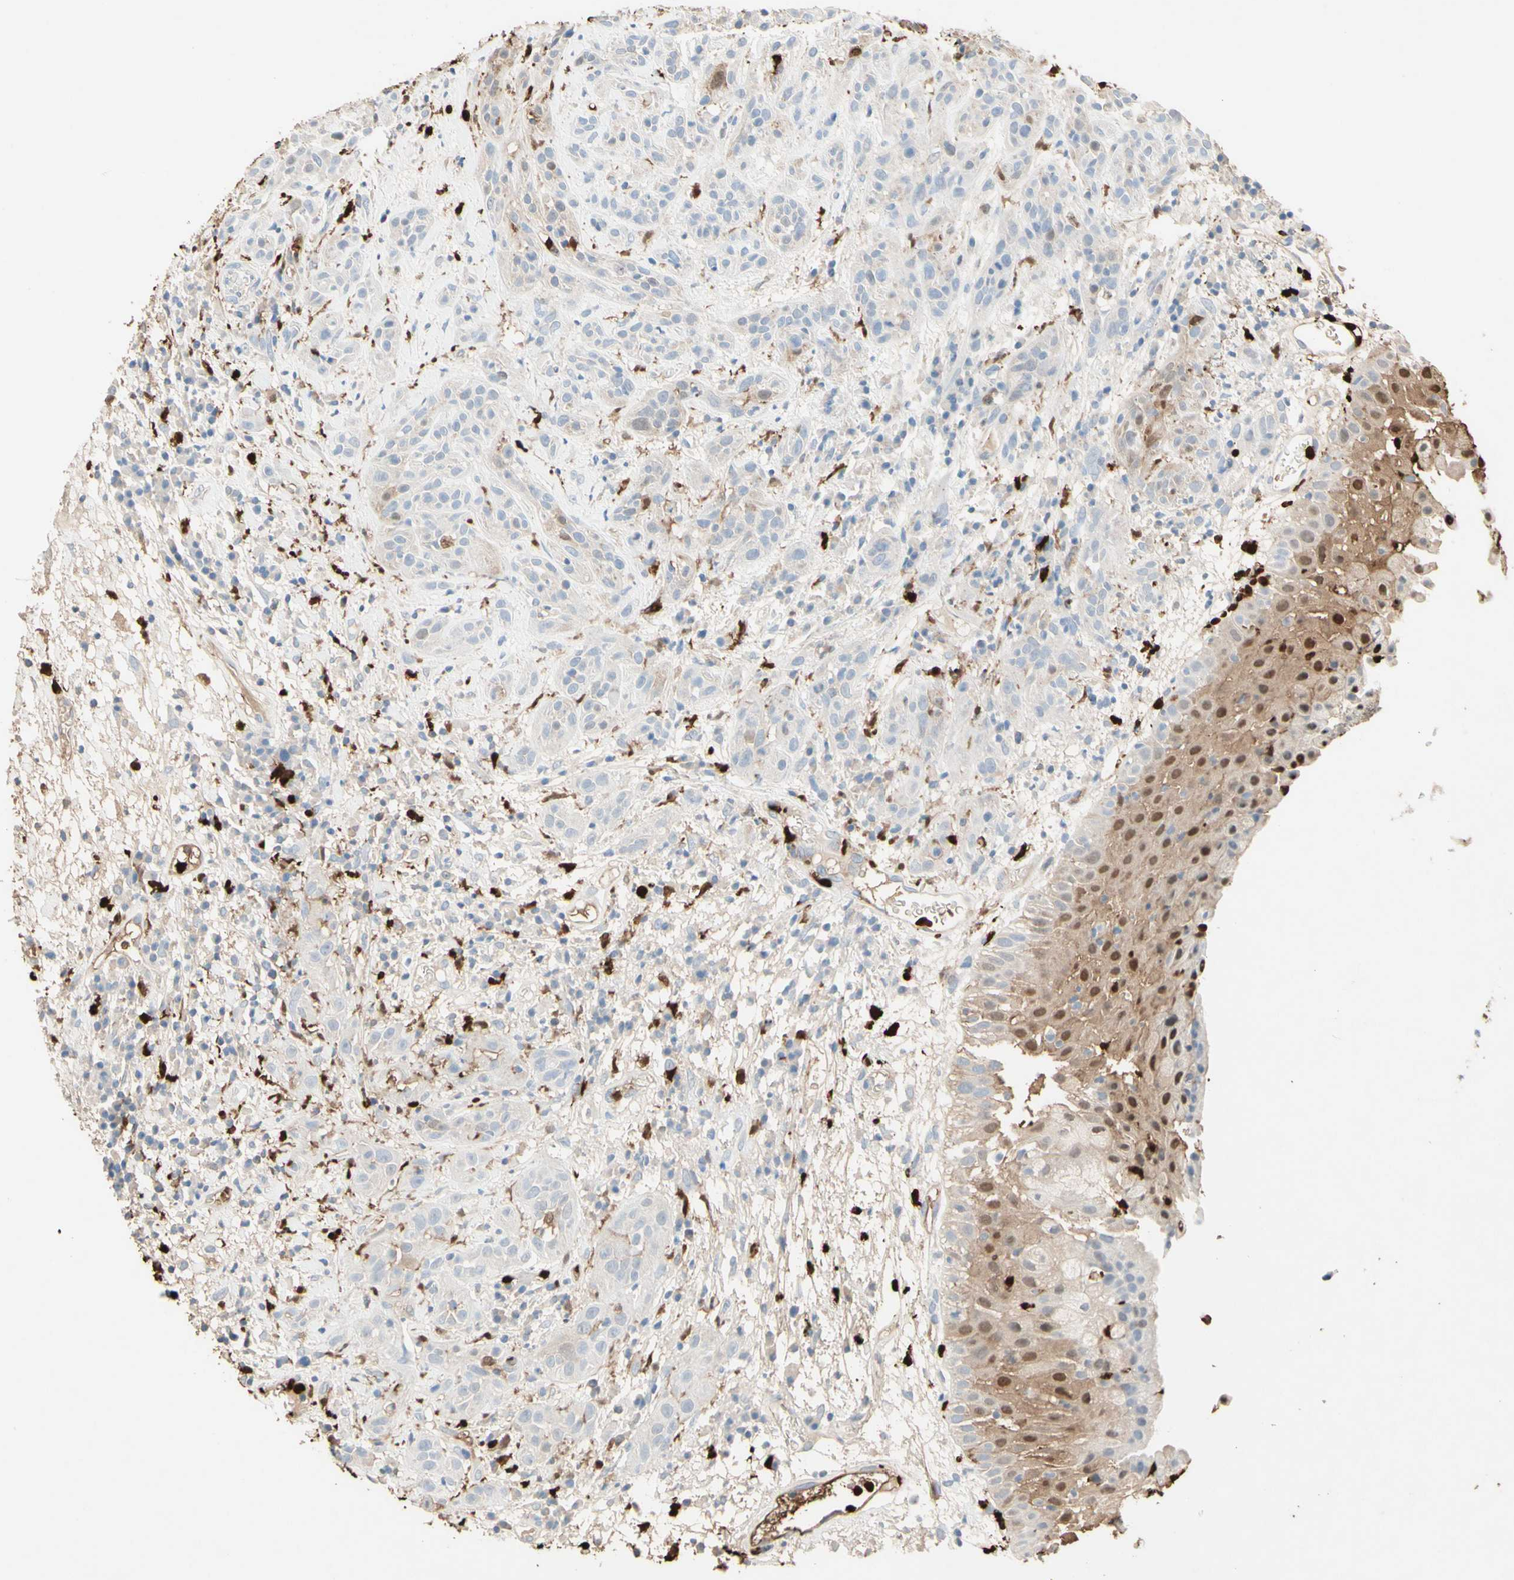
{"staining": {"intensity": "weak", "quantity": "25%-75%", "location": "cytoplasmic/membranous"}, "tissue": "head and neck cancer", "cell_type": "Tumor cells", "image_type": "cancer", "snomed": [{"axis": "morphology", "description": "Squamous cell carcinoma, NOS"}, {"axis": "topography", "description": "Head-Neck"}], "caption": "An IHC histopathology image of tumor tissue is shown. Protein staining in brown labels weak cytoplasmic/membranous positivity in head and neck squamous cell carcinoma within tumor cells.", "gene": "NFKBIZ", "patient": {"sex": "male", "age": 62}}